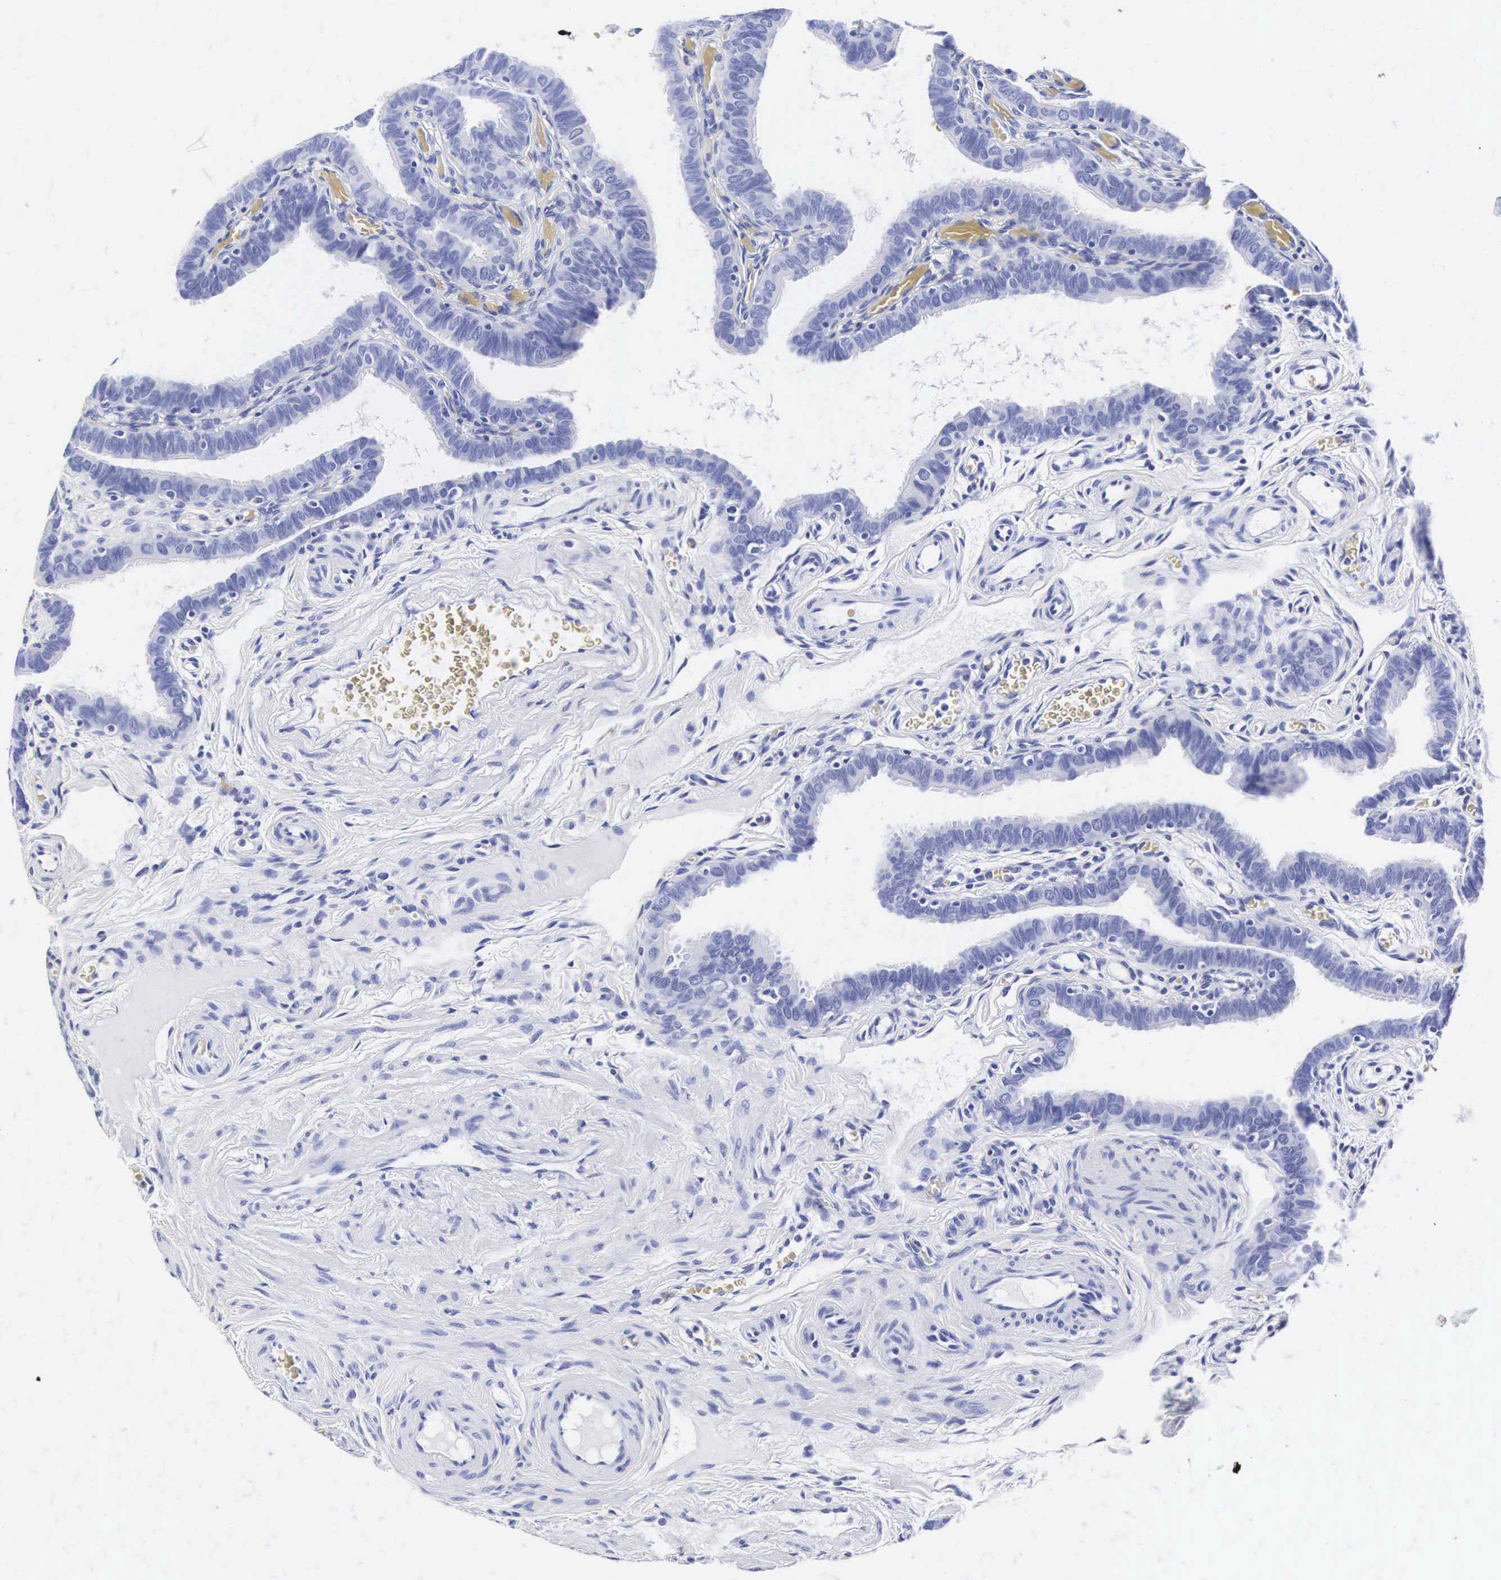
{"staining": {"intensity": "negative", "quantity": "none", "location": "none"}, "tissue": "fallopian tube", "cell_type": "Glandular cells", "image_type": "normal", "snomed": [{"axis": "morphology", "description": "Normal tissue, NOS"}, {"axis": "topography", "description": "Vagina"}, {"axis": "topography", "description": "Fallopian tube"}], "caption": "An image of fallopian tube stained for a protein displays no brown staining in glandular cells.", "gene": "INS", "patient": {"sex": "female", "age": 38}}